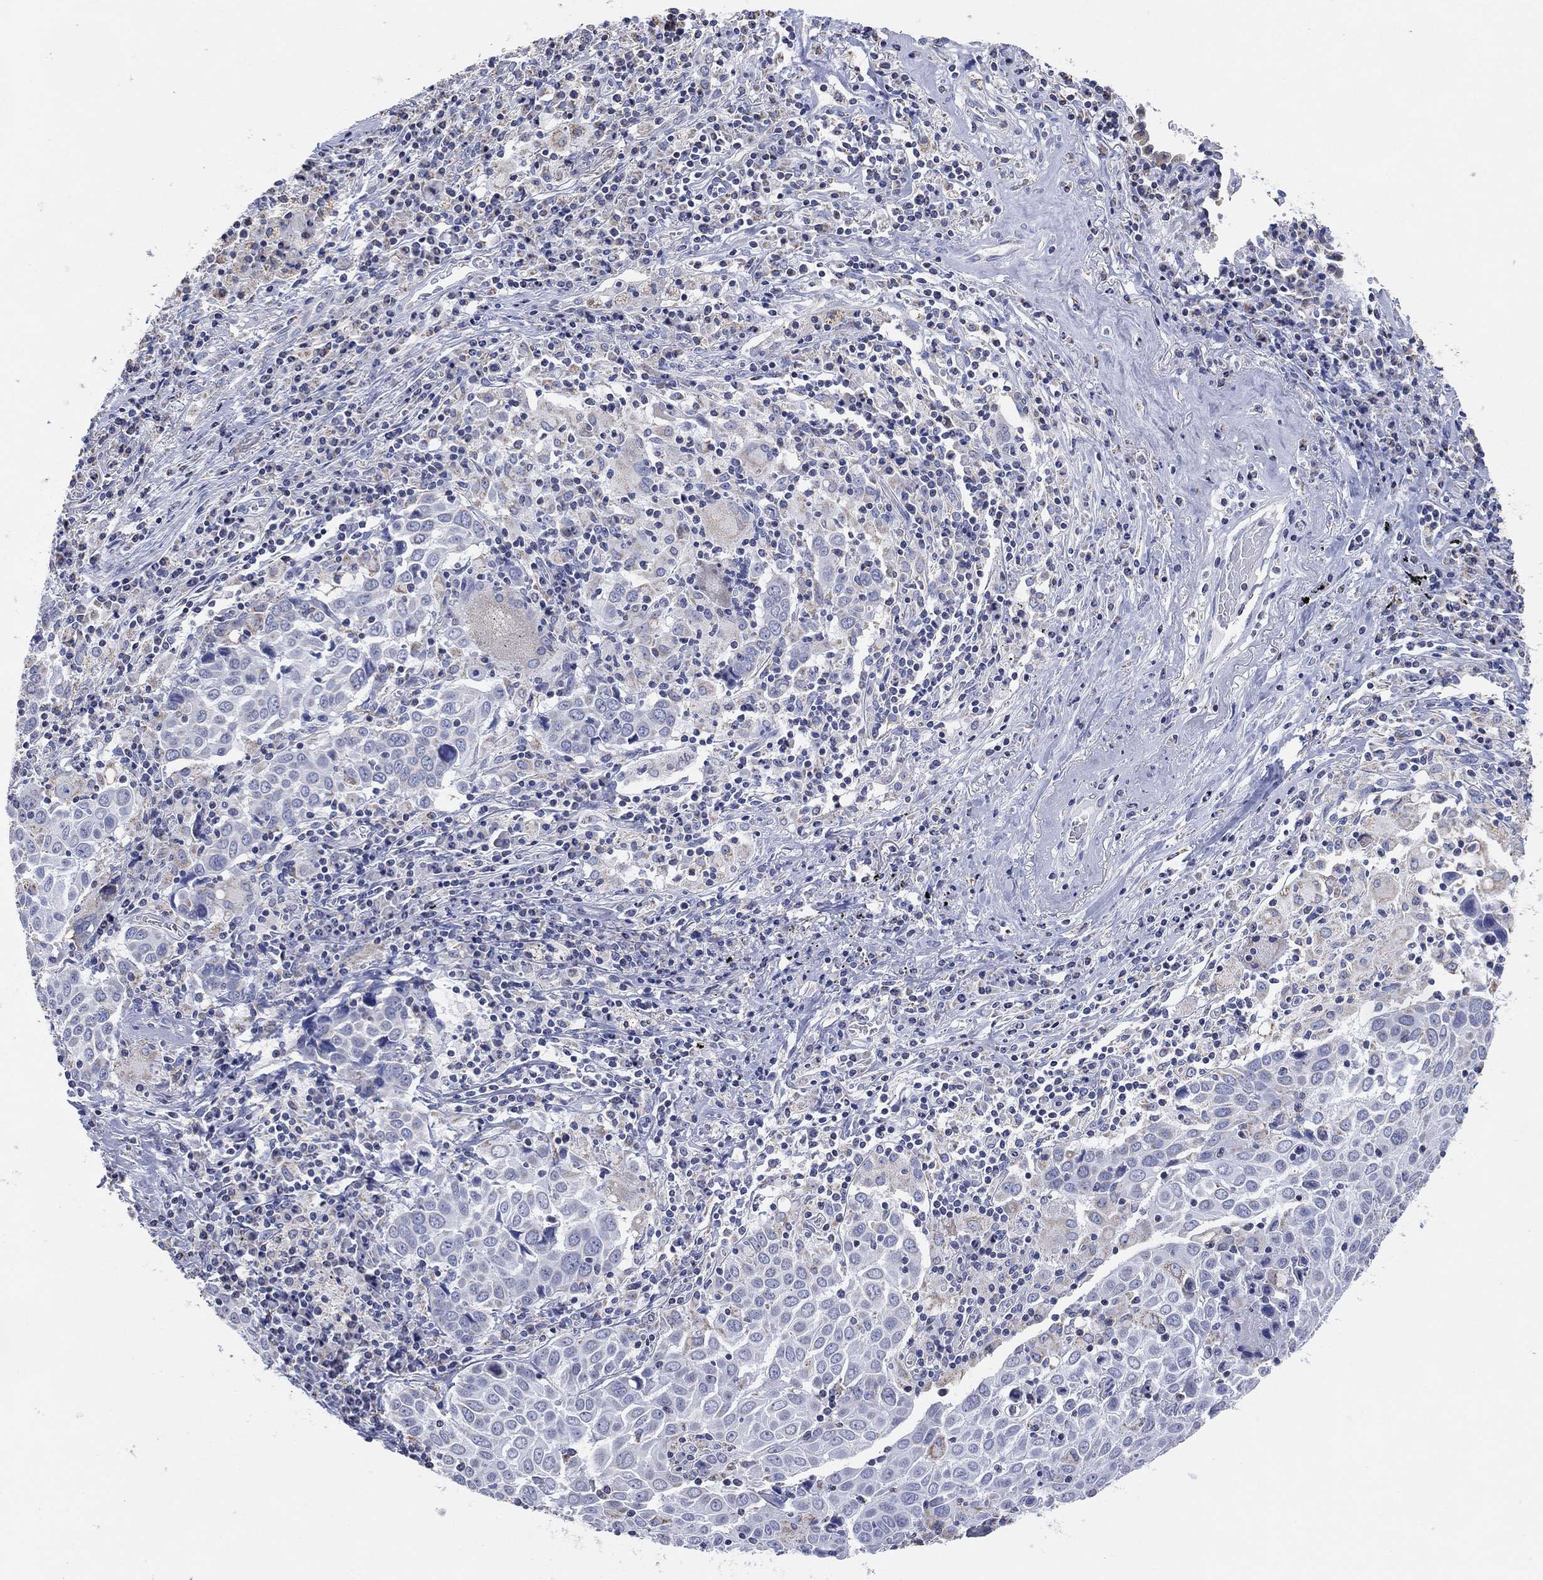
{"staining": {"intensity": "negative", "quantity": "none", "location": "none"}, "tissue": "lung cancer", "cell_type": "Tumor cells", "image_type": "cancer", "snomed": [{"axis": "morphology", "description": "Squamous cell carcinoma, NOS"}, {"axis": "topography", "description": "Lung"}], "caption": "High magnification brightfield microscopy of lung cancer stained with DAB (brown) and counterstained with hematoxylin (blue): tumor cells show no significant expression. The staining is performed using DAB (3,3'-diaminobenzidine) brown chromogen with nuclei counter-stained in using hematoxylin.", "gene": "CFTR", "patient": {"sex": "male", "age": 57}}